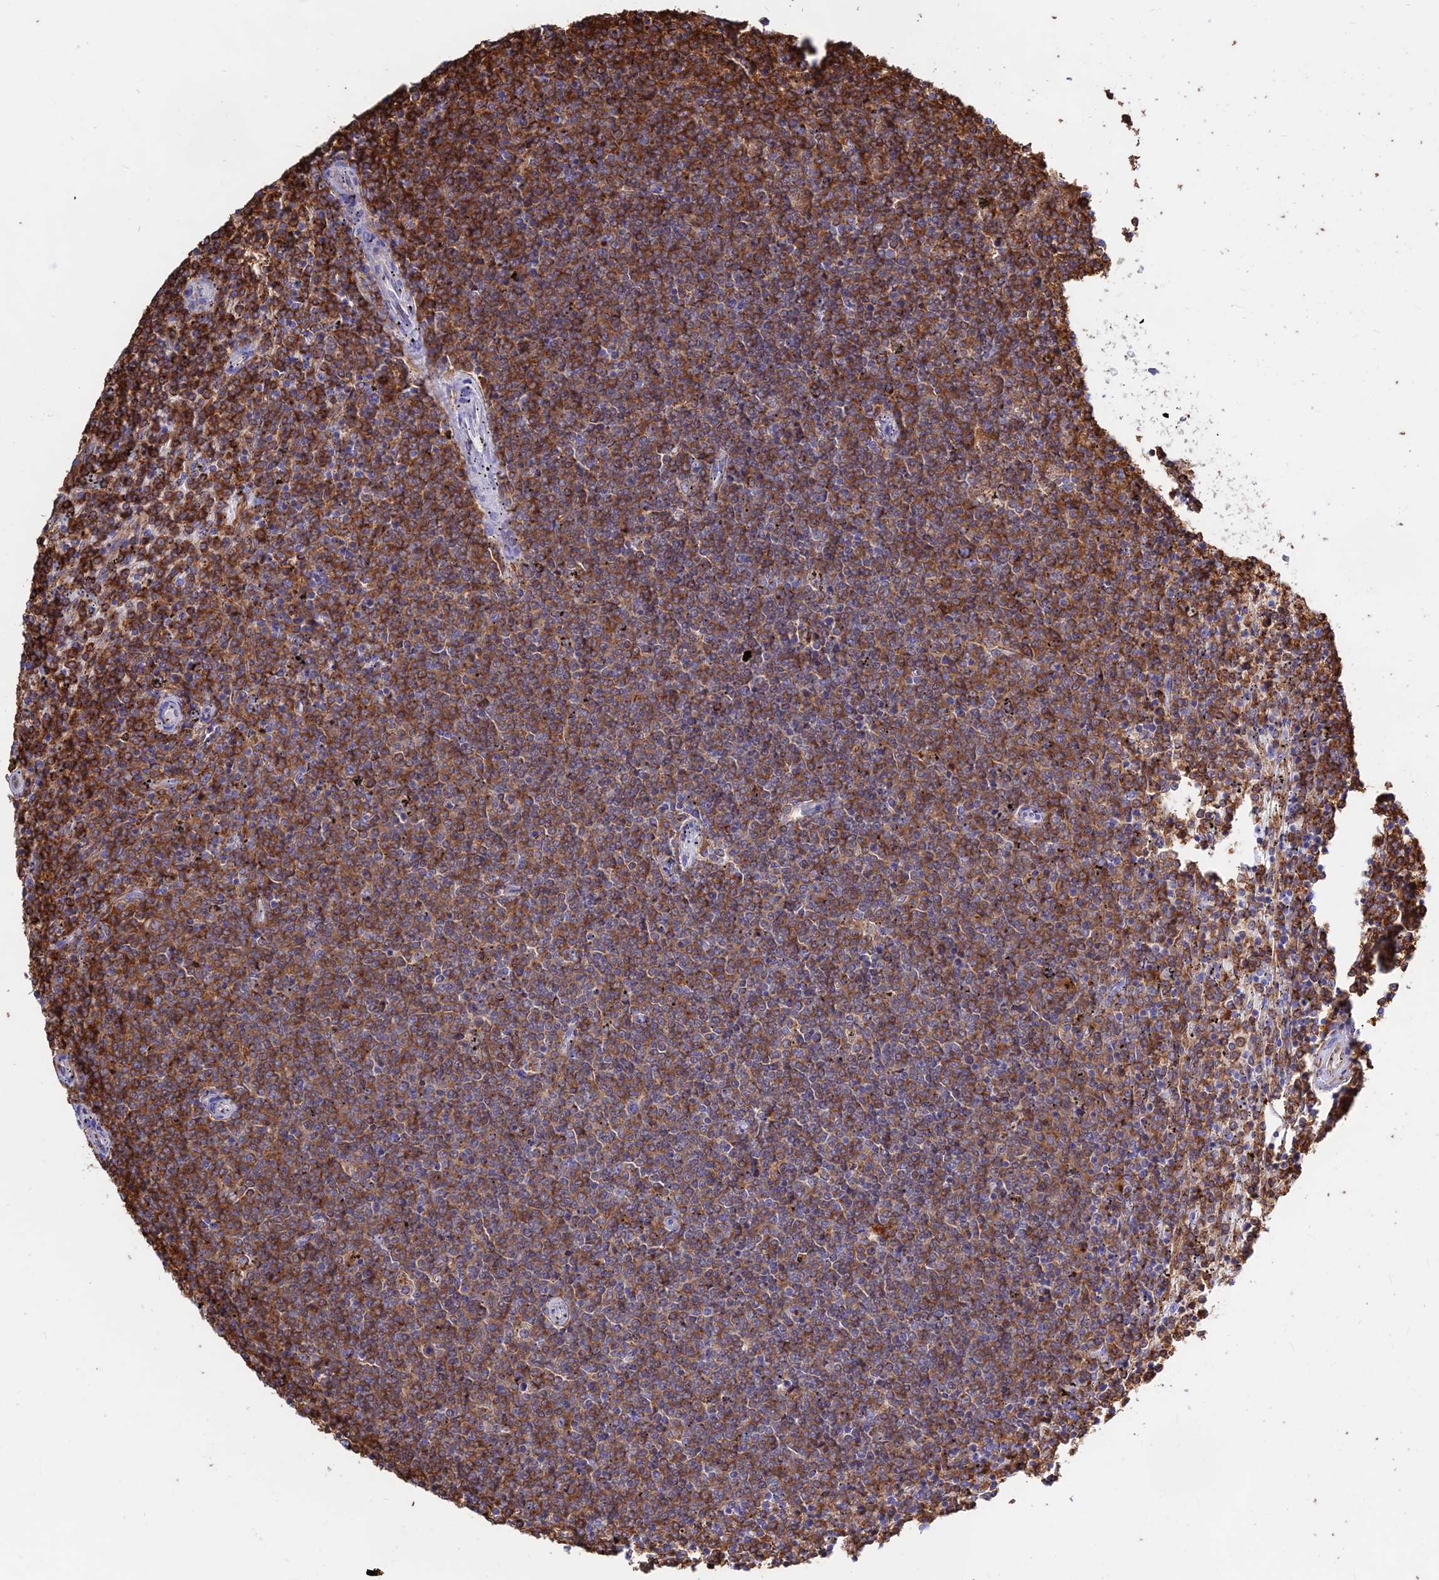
{"staining": {"intensity": "moderate", "quantity": ">75%", "location": "cytoplasmic/membranous"}, "tissue": "lymphoma", "cell_type": "Tumor cells", "image_type": "cancer", "snomed": [{"axis": "morphology", "description": "Malignant lymphoma, non-Hodgkin's type, Low grade"}, {"axis": "topography", "description": "Spleen"}], "caption": "Immunohistochemistry (IHC) of human lymphoma exhibits medium levels of moderate cytoplasmic/membranous positivity in approximately >75% of tumor cells.", "gene": "HLA-DRB1", "patient": {"sex": "female", "age": 50}}